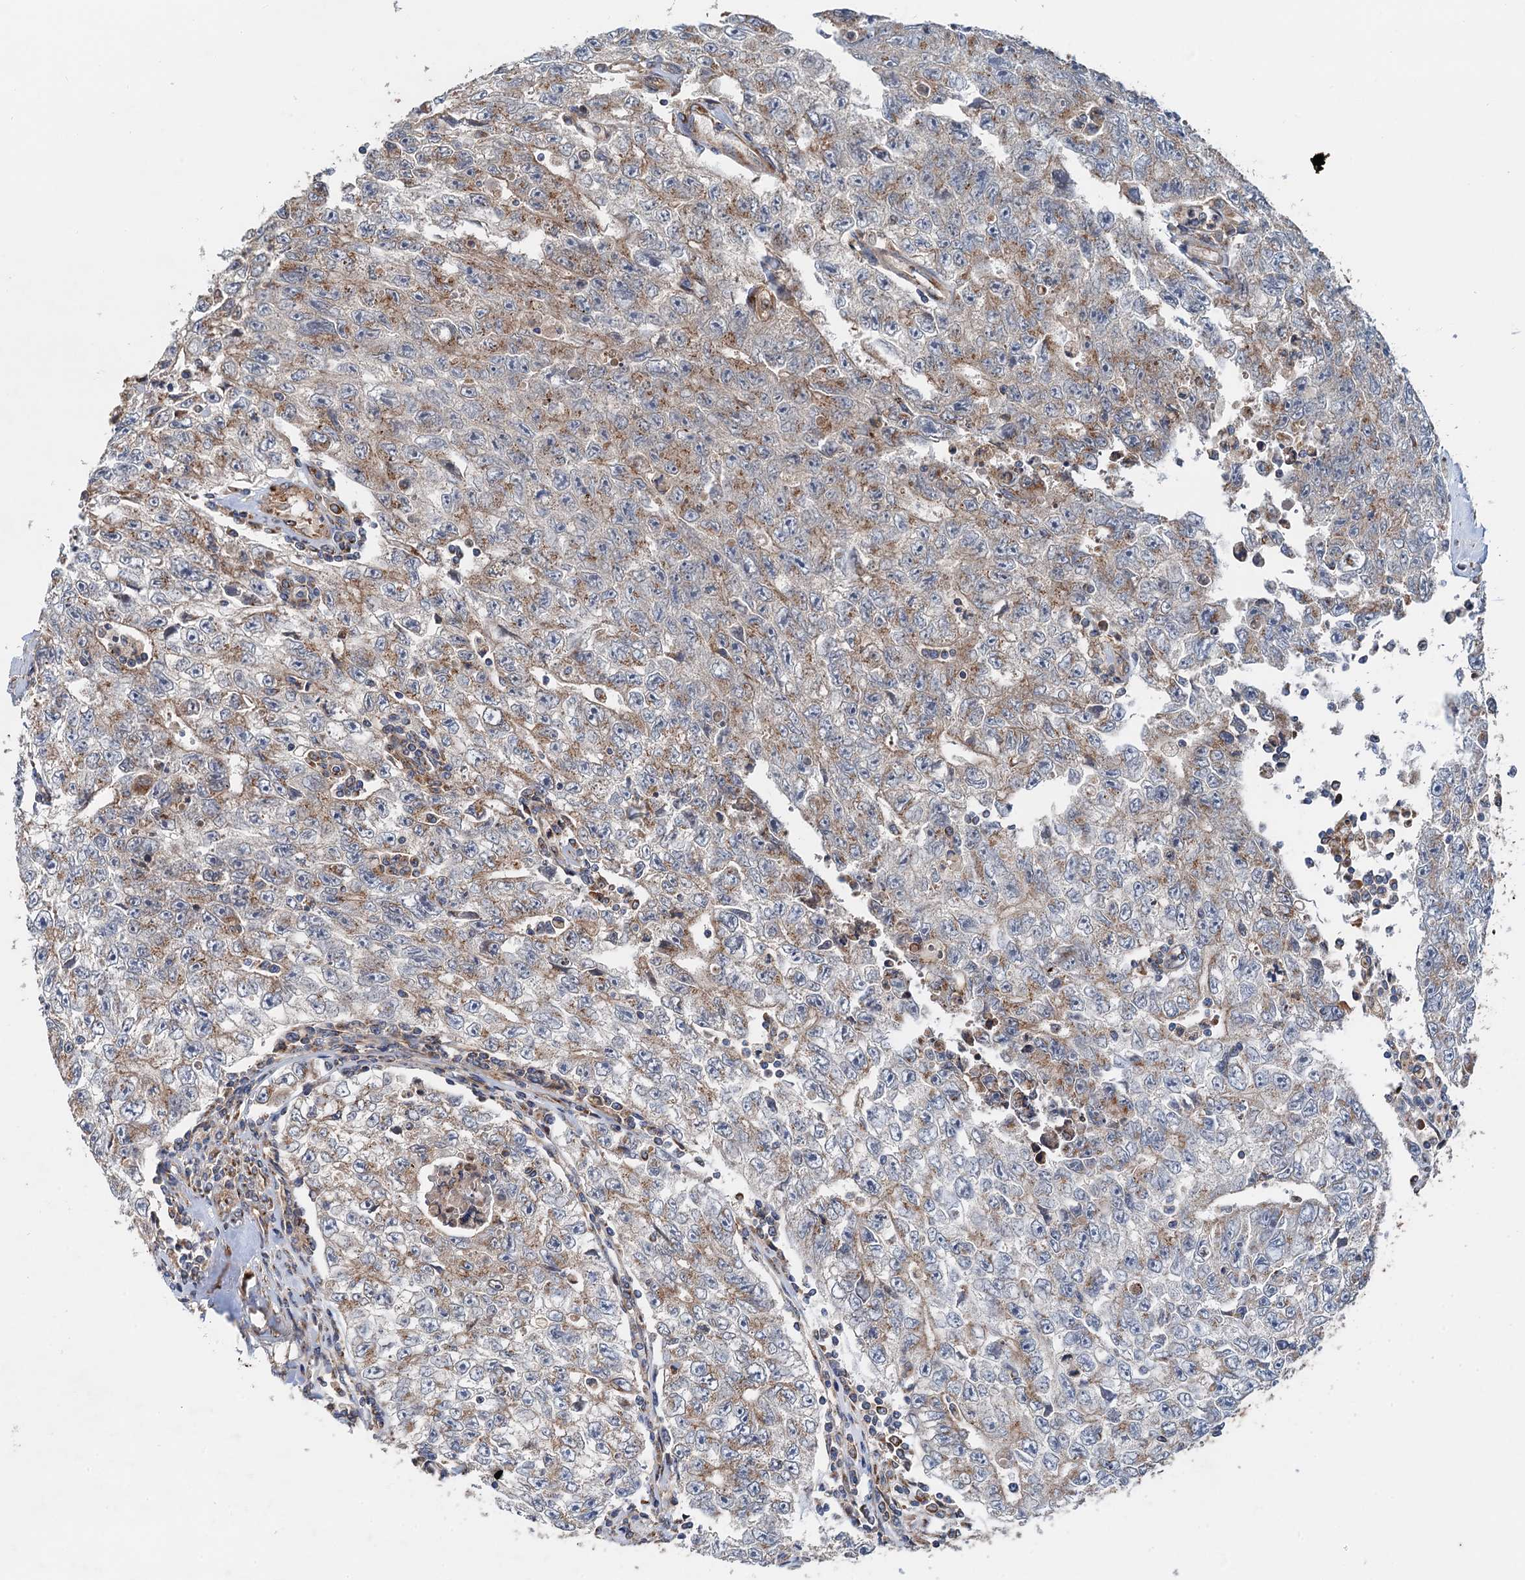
{"staining": {"intensity": "moderate", "quantity": "<25%", "location": "cytoplasmic/membranous"}, "tissue": "testis cancer", "cell_type": "Tumor cells", "image_type": "cancer", "snomed": [{"axis": "morphology", "description": "Carcinoma, Embryonal, NOS"}, {"axis": "topography", "description": "Testis"}], "caption": "Protein positivity by immunohistochemistry demonstrates moderate cytoplasmic/membranous staining in approximately <25% of tumor cells in testis embryonal carcinoma.", "gene": "ANKRD26", "patient": {"sex": "male", "age": 17}}